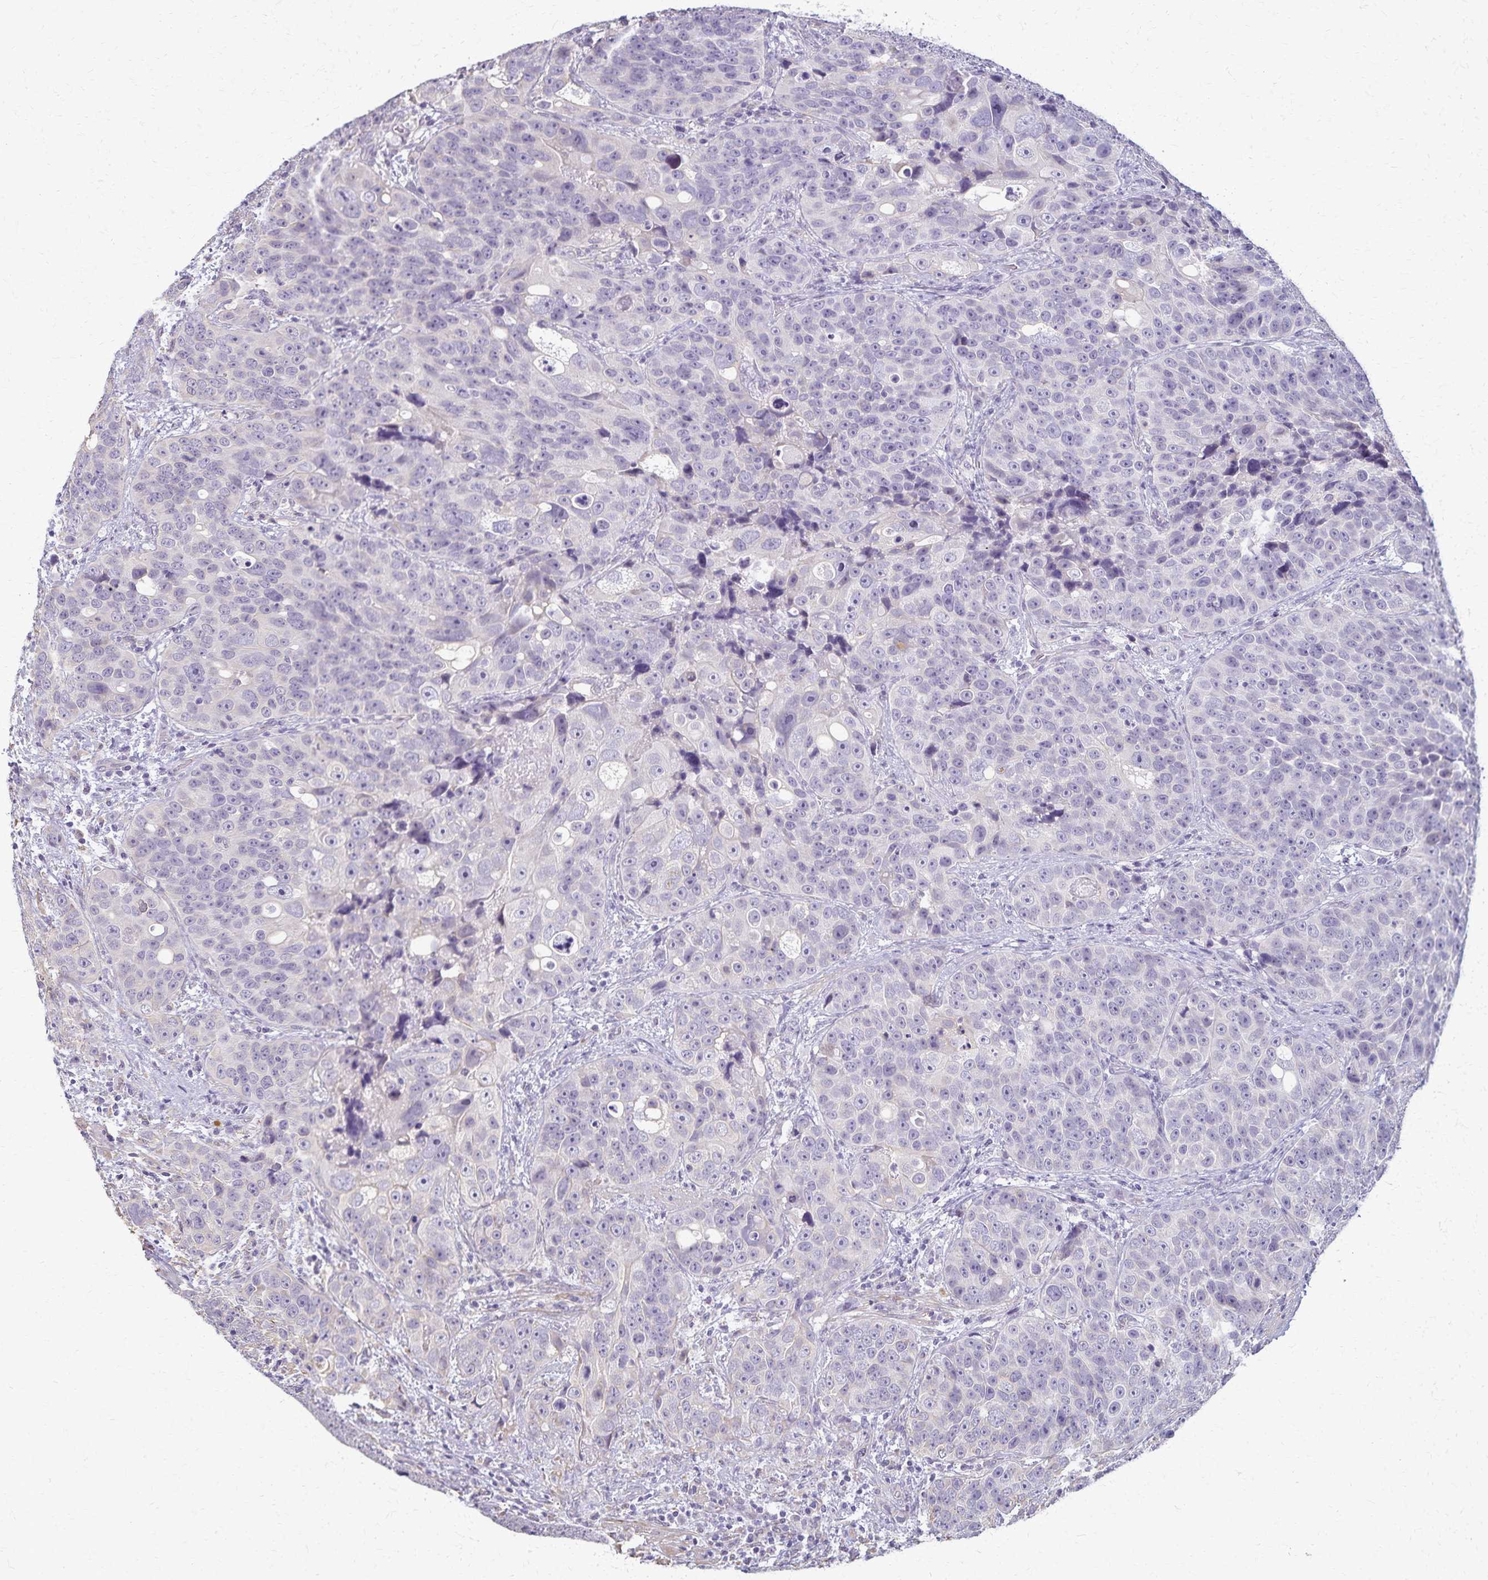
{"staining": {"intensity": "negative", "quantity": "none", "location": "none"}, "tissue": "urothelial cancer", "cell_type": "Tumor cells", "image_type": "cancer", "snomed": [{"axis": "morphology", "description": "Urothelial carcinoma, NOS"}, {"axis": "topography", "description": "Urinary bladder"}], "caption": "Transitional cell carcinoma stained for a protein using immunohistochemistry (IHC) demonstrates no staining tumor cells.", "gene": "KISS1", "patient": {"sex": "male", "age": 52}}